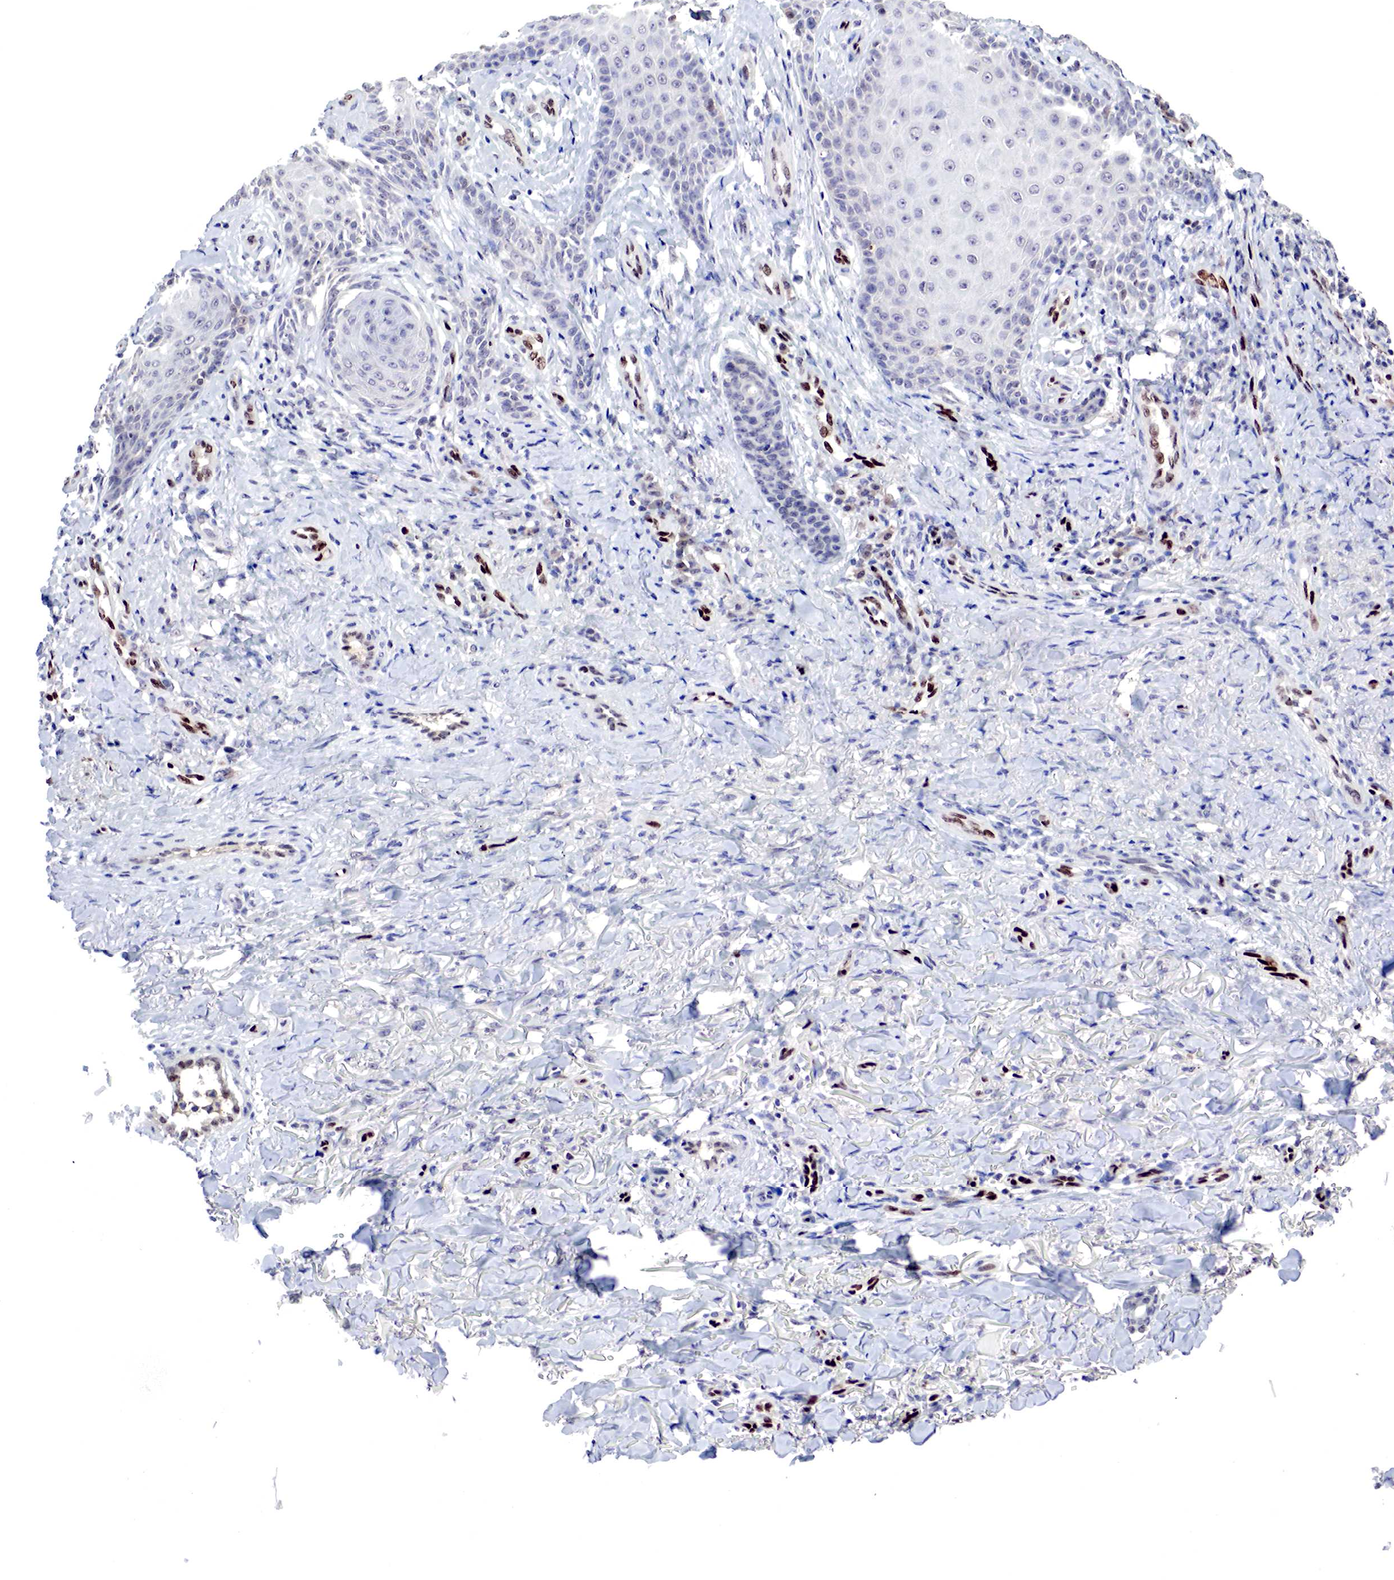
{"staining": {"intensity": "negative", "quantity": "none", "location": "none"}, "tissue": "skin cancer", "cell_type": "Tumor cells", "image_type": "cancer", "snomed": [{"axis": "morphology", "description": "Normal tissue, NOS"}, {"axis": "morphology", "description": "Basal cell carcinoma"}, {"axis": "topography", "description": "Skin"}], "caption": "Human skin basal cell carcinoma stained for a protein using IHC exhibits no expression in tumor cells.", "gene": "DACH2", "patient": {"sex": "male", "age": 81}}